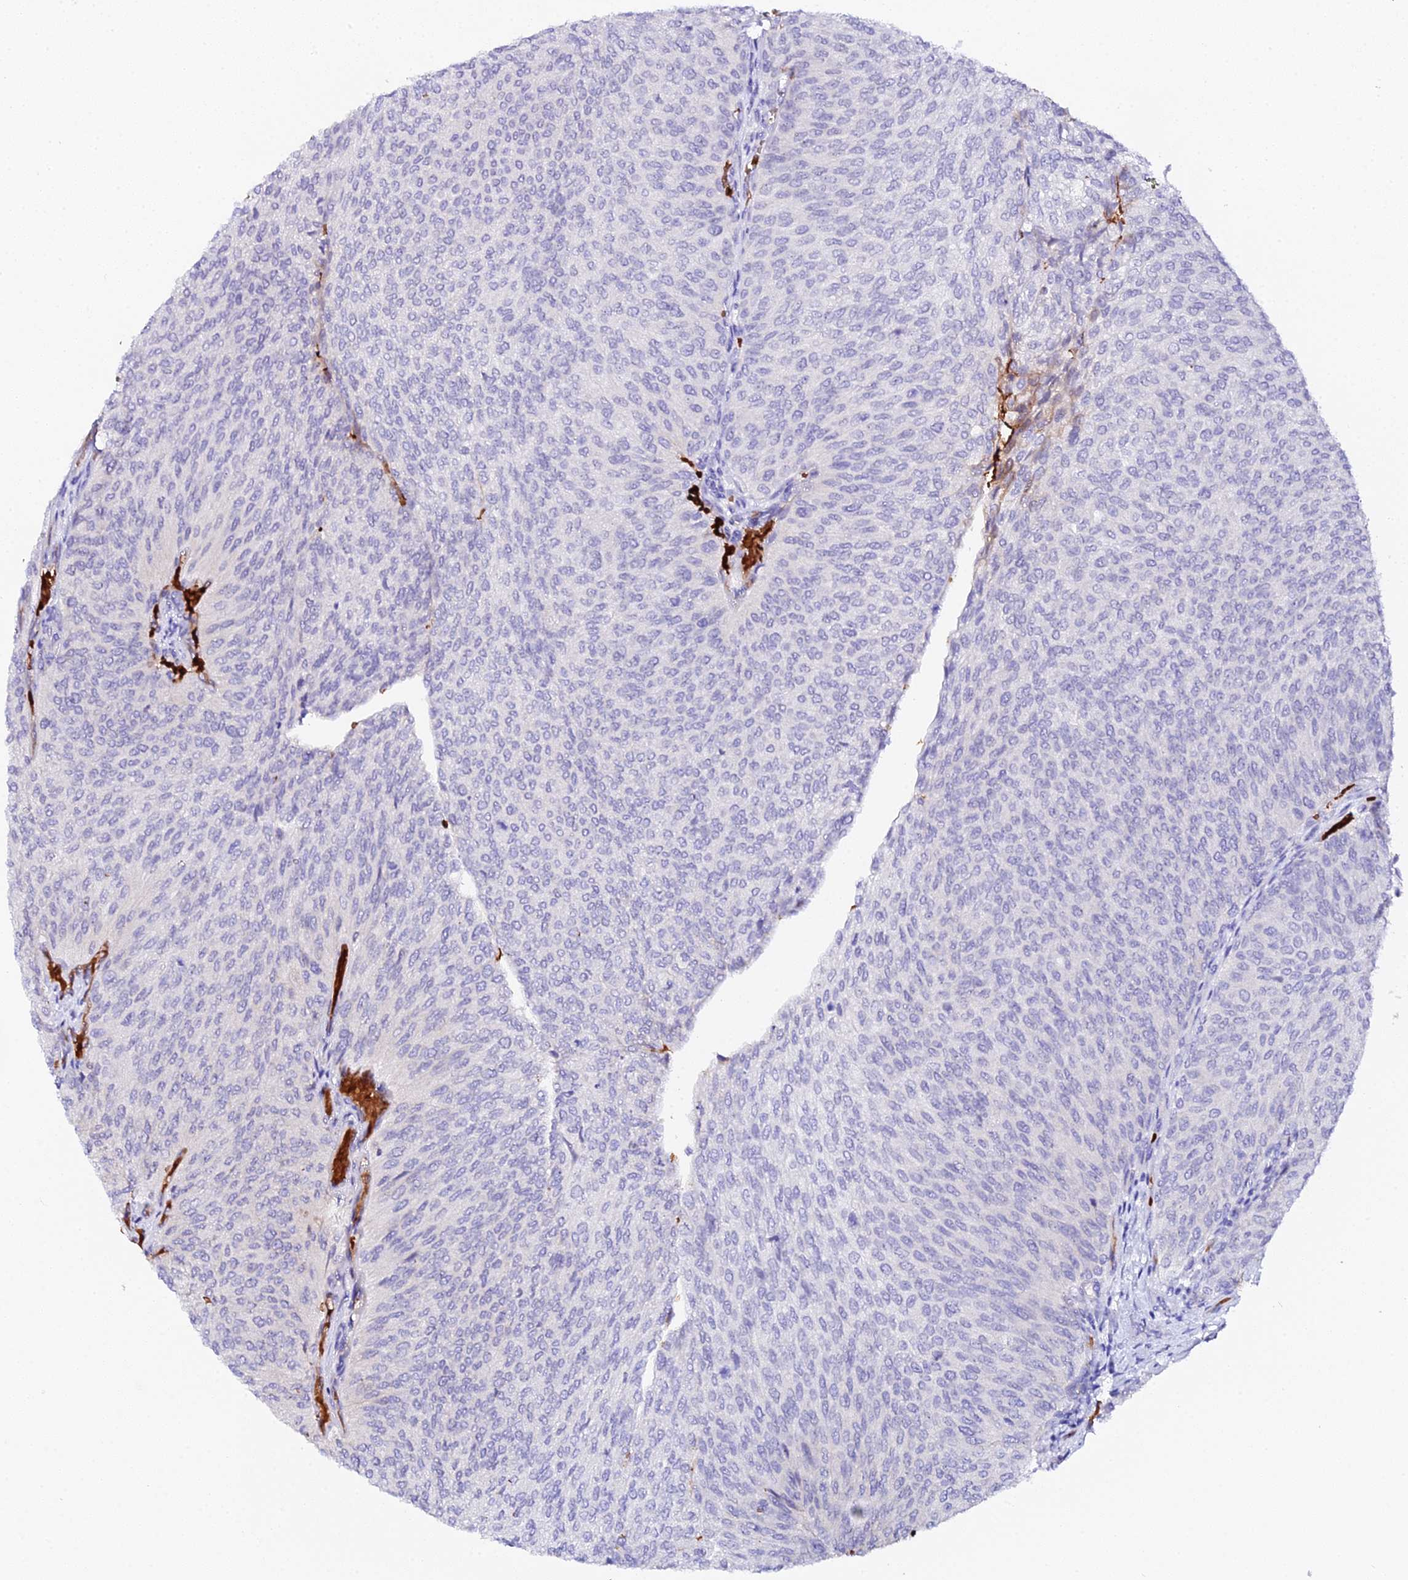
{"staining": {"intensity": "negative", "quantity": "none", "location": "none"}, "tissue": "urothelial cancer", "cell_type": "Tumor cells", "image_type": "cancer", "snomed": [{"axis": "morphology", "description": "Urothelial carcinoma, High grade"}, {"axis": "topography", "description": "Urinary bladder"}], "caption": "Tumor cells are negative for brown protein staining in high-grade urothelial carcinoma.", "gene": "CFAP45", "patient": {"sex": "female", "age": 79}}